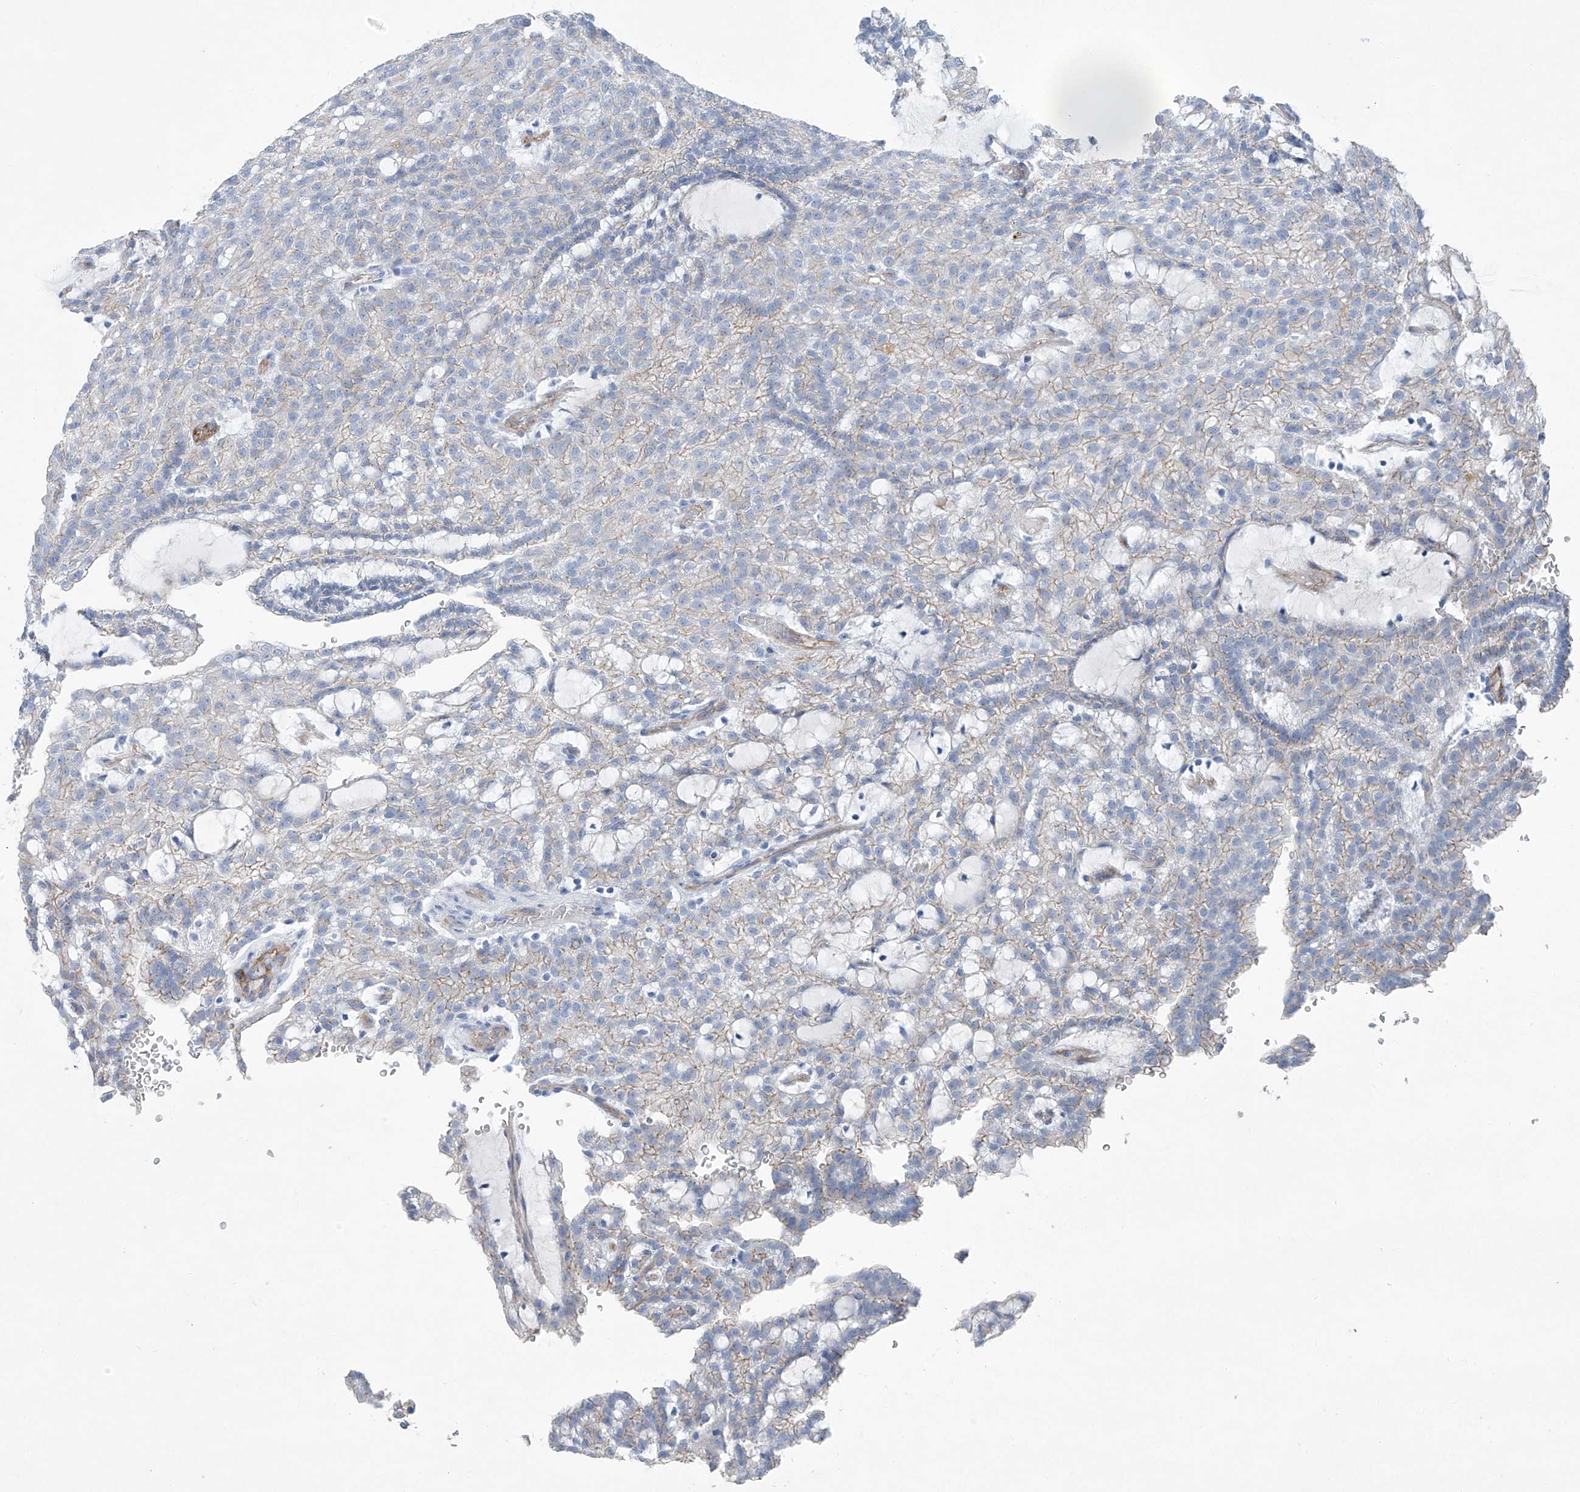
{"staining": {"intensity": "weak", "quantity": "<25%", "location": "cytoplasmic/membranous"}, "tissue": "renal cancer", "cell_type": "Tumor cells", "image_type": "cancer", "snomed": [{"axis": "morphology", "description": "Adenocarcinoma, NOS"}, {"axis": "topography", "description": "Kidney"}], "caption": "Immunohistochemical staining of human adenocarcinoma (renal) shows no significant positivity in tumor cells.", "gene": "MAGI1", "patient": {"sex": "male", "age": 63}}